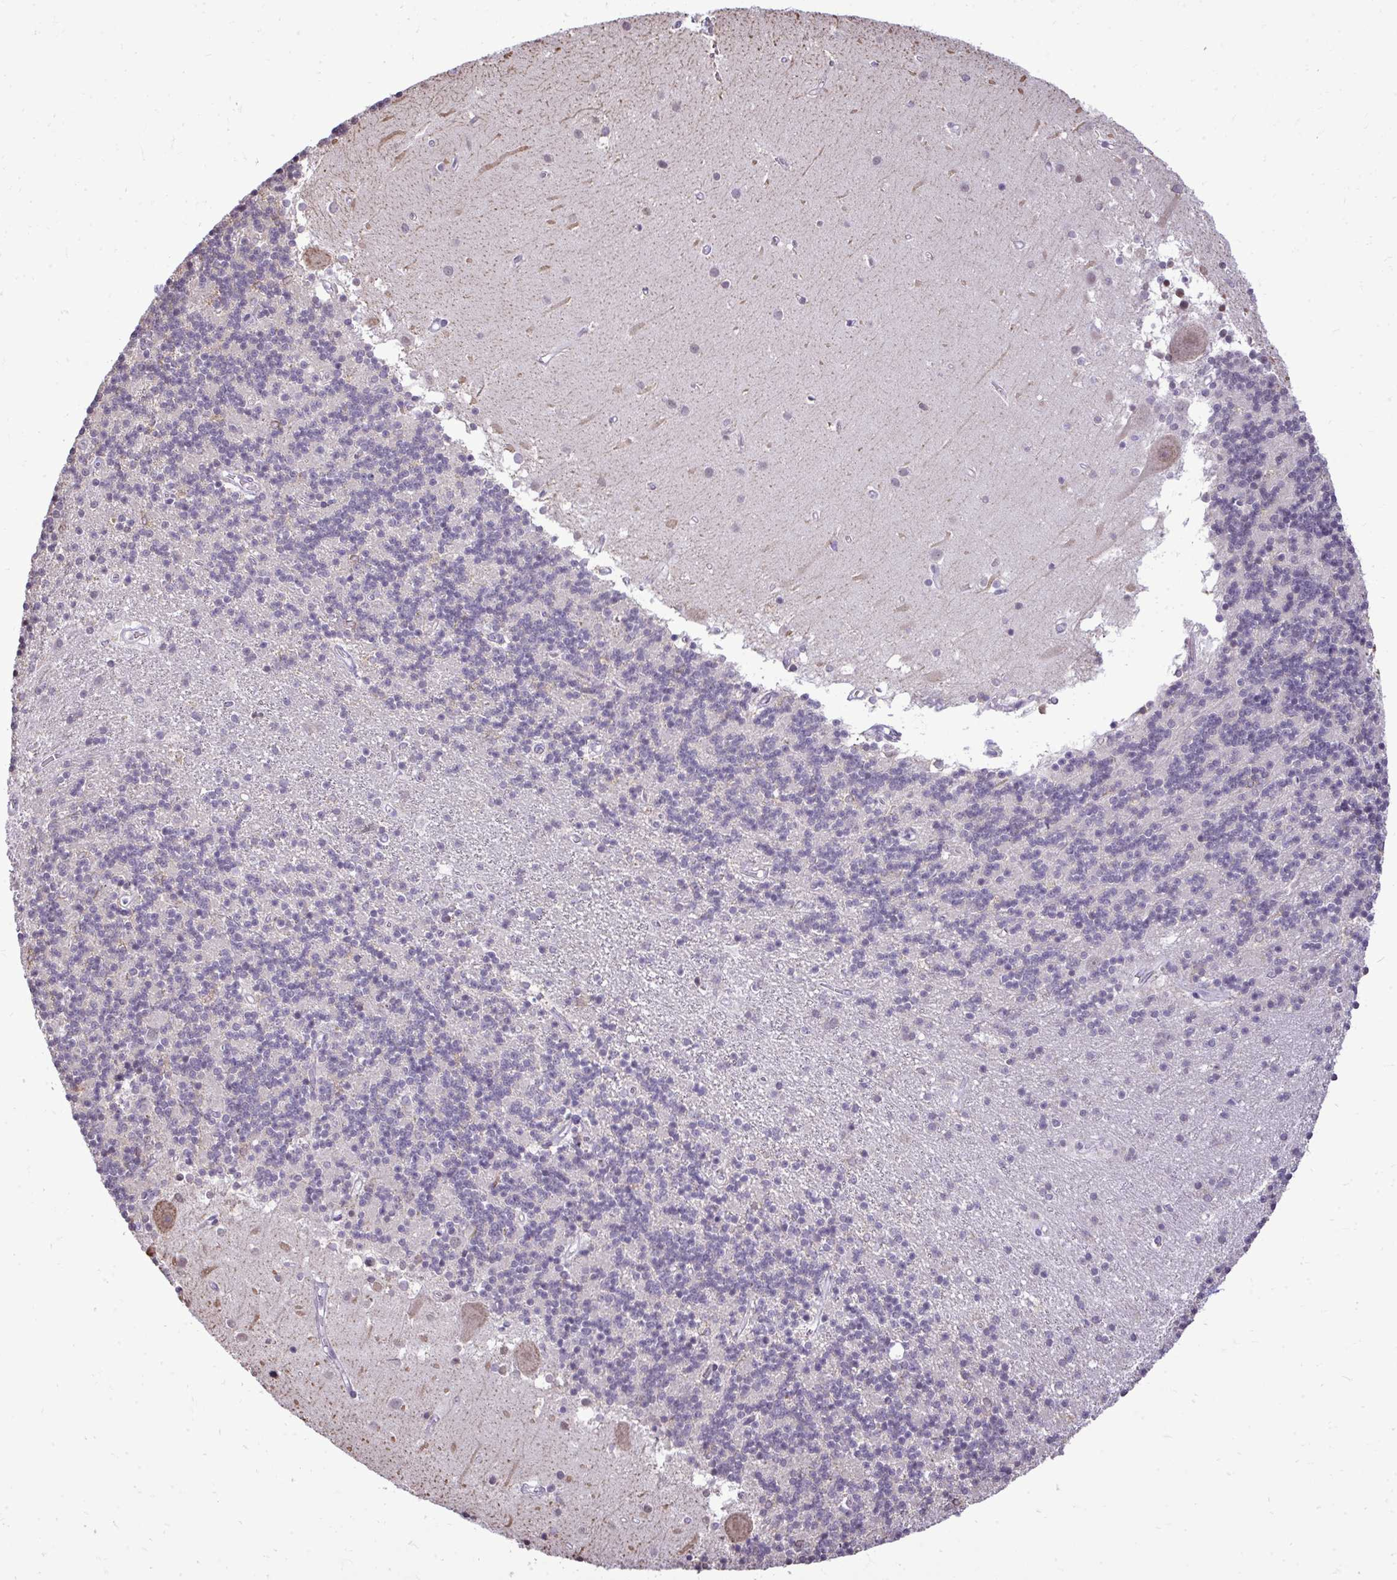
{"staining": {"intensity": "negative", "quantity": "none", "location": "none"}, "tissue": "cerebellum", "cell_type": "Cells in granular layer", "image_type": "normal", "snomed": [{"axis": "morphology", "description": "Normal tissue, NOS"}, {"axis": "topography", "description": "Cerebellum"}], "caption": "Immunohistochemistry (IHC) micrograph of normal cerebellum stained for a protein (brown), which displays no positivity in cells in granular layer. (Brightfield microscopy of DAB immunohistochemistry at high magnification).", "gene": "NPPA", "patient": {"sex": "male", "age": 54}}